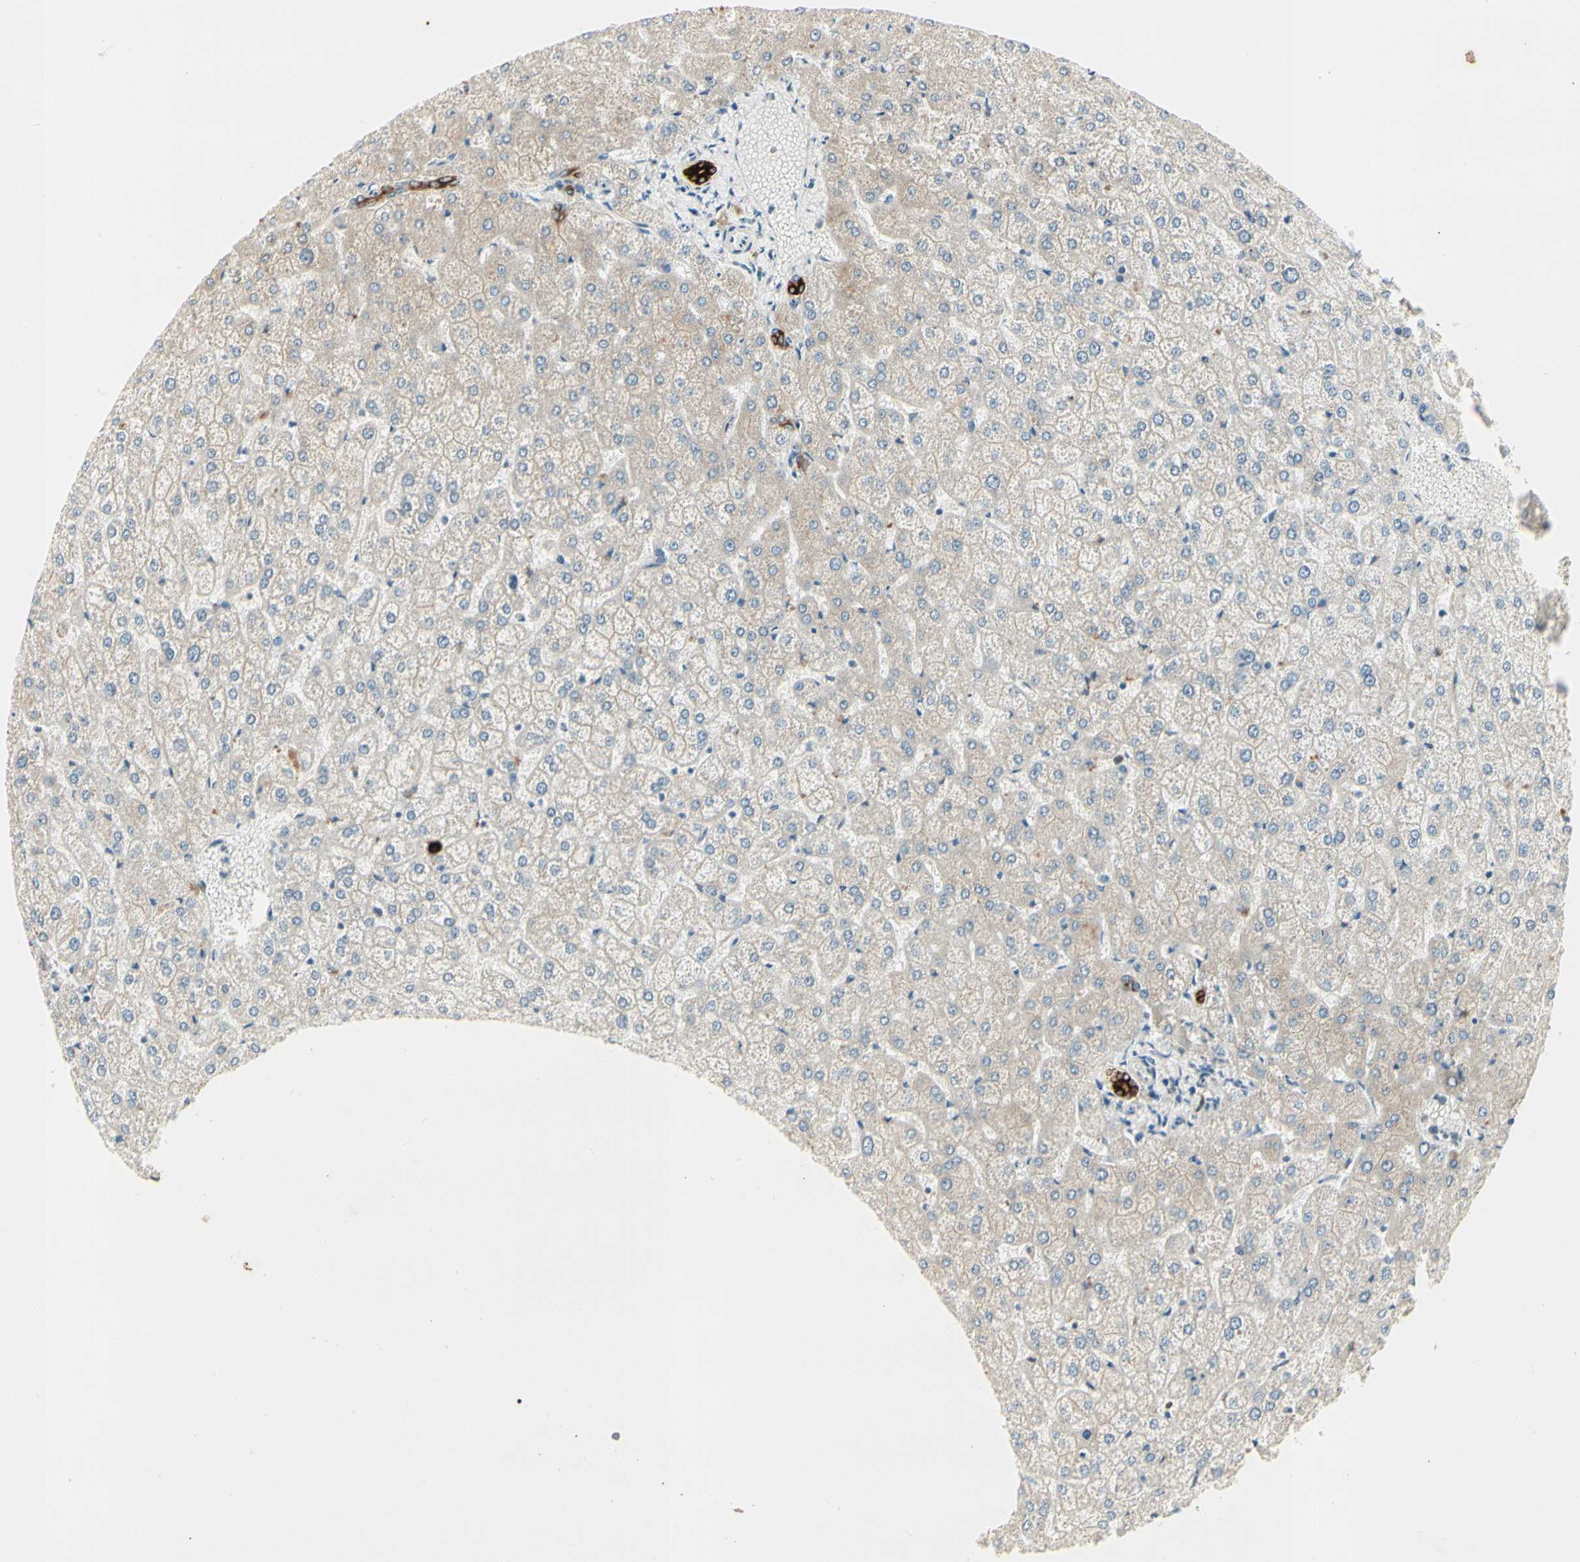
{"staining": {"intensity": "strong", "quantity": ">75%", "location": "cytoplasmic/membranous"}, "tissue": "liver", "cell_type": "Cholangiocytes", "image_type": "normal", "snomed": [{"axis": "morphology", "description": "Normal tissue, NOS"}, {"axis": "topography", "description": "Liver"}], "caption": "Immunohistochemistry image of normal liver: human liver stained using IHC displays high levels of strong protein expression localized specifically in the cytoplasmic/membranous of cholangiocytes, appearing as a cytoplasmic/membranous brown color.", "gene": "SKIL", "patient": {"sex": "female", "age": 32}}